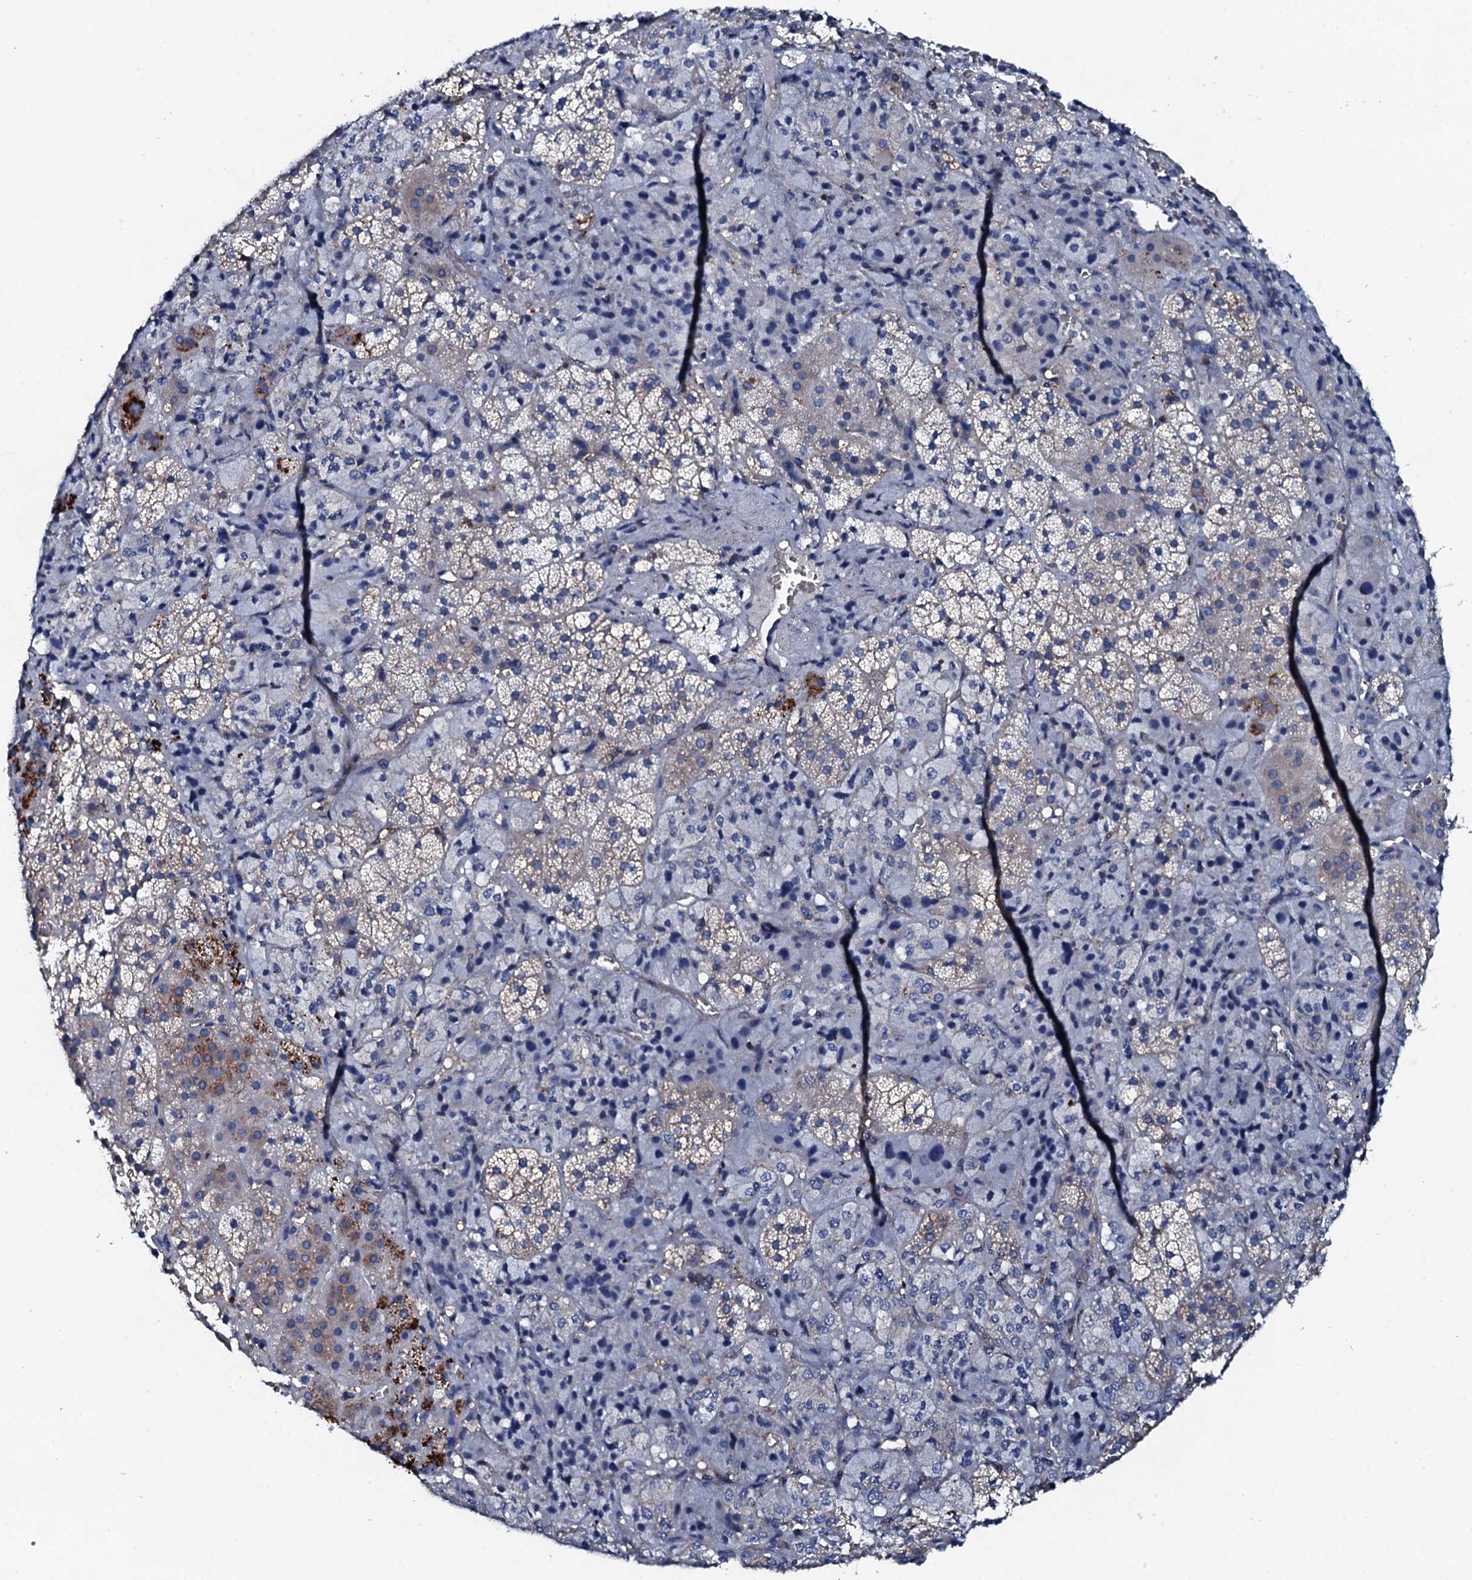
{"staining": {"intensity": "weak", "quantity": "<25%", "location": "cytoplasmic/membranous"}, "tissue": "adrenal gland", "cell_type": "Glandular cells", "image_type": "normal", "snomed": [{"axis": "morphology", "description": "Normal tissue, NOS"}, {"axis": "topography", "description": "Adrenal gland"}], "caption": "This is an immunohistochemistry micrograph of normal human adrenal gland. There is no positivity in glandular cells.", "gene": "MS4A4E", "patient": {"sex": "female", "age": 44}}